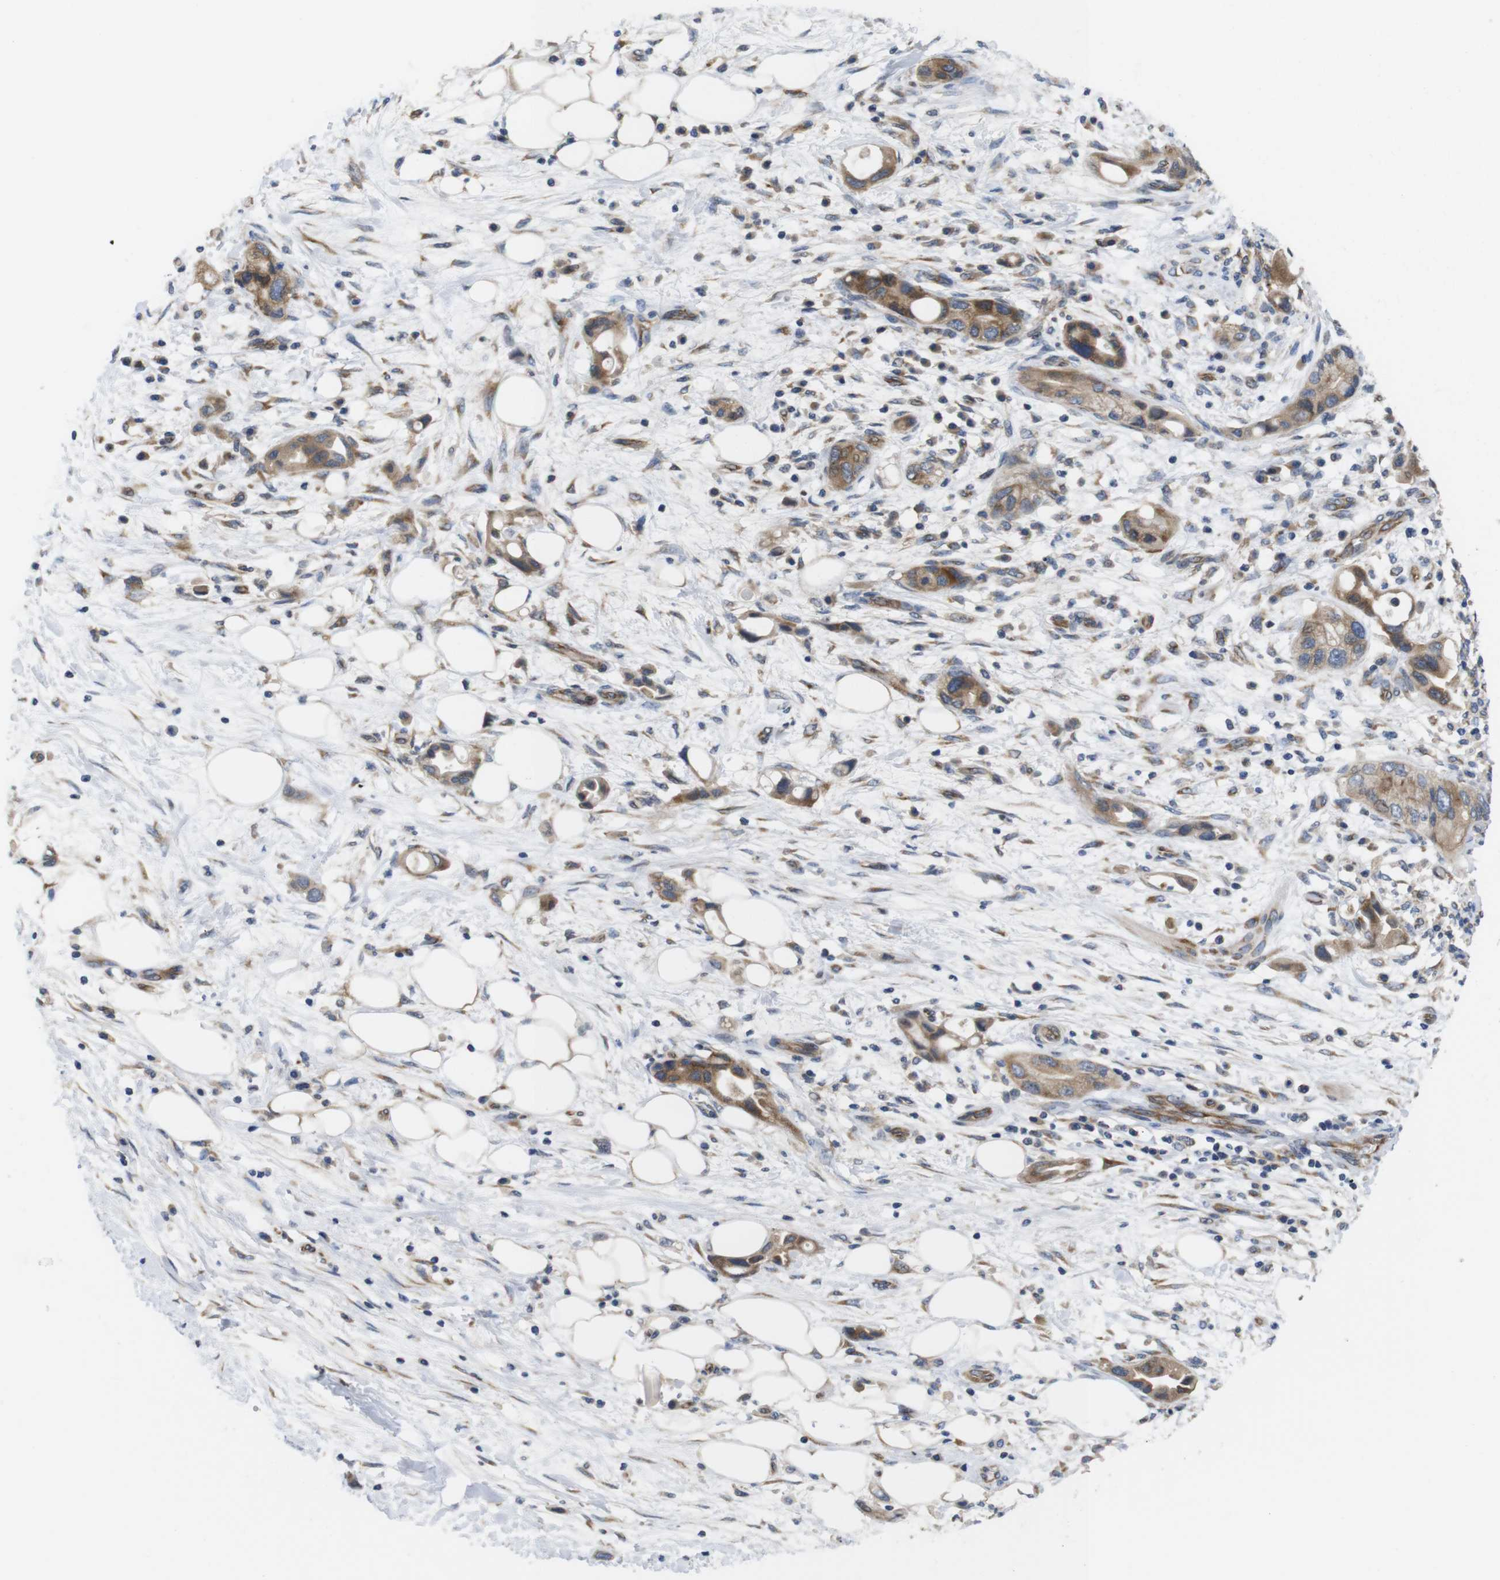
{"staining": {"intensity": "moderate", "quantity": ">75%", "location": "cytoplasmic/membranous"}, "tissue": "pancreatic cancer", "cell_type": "Tumor cells", "image_type": "cancer", "snomed": [{"axis": "morphology", "description": "Adenocarcinoma, NOS"}, {"axis": "topography", "description": "Pancreas"}], "caption": "Protein expression analysis of pancreatic cancer reveals moderate cytoplasmic/membranous expression in approximately >75% of tumor cells.", "gene": "PCNX2", "patient": {"sex": "female", "age": 57}}